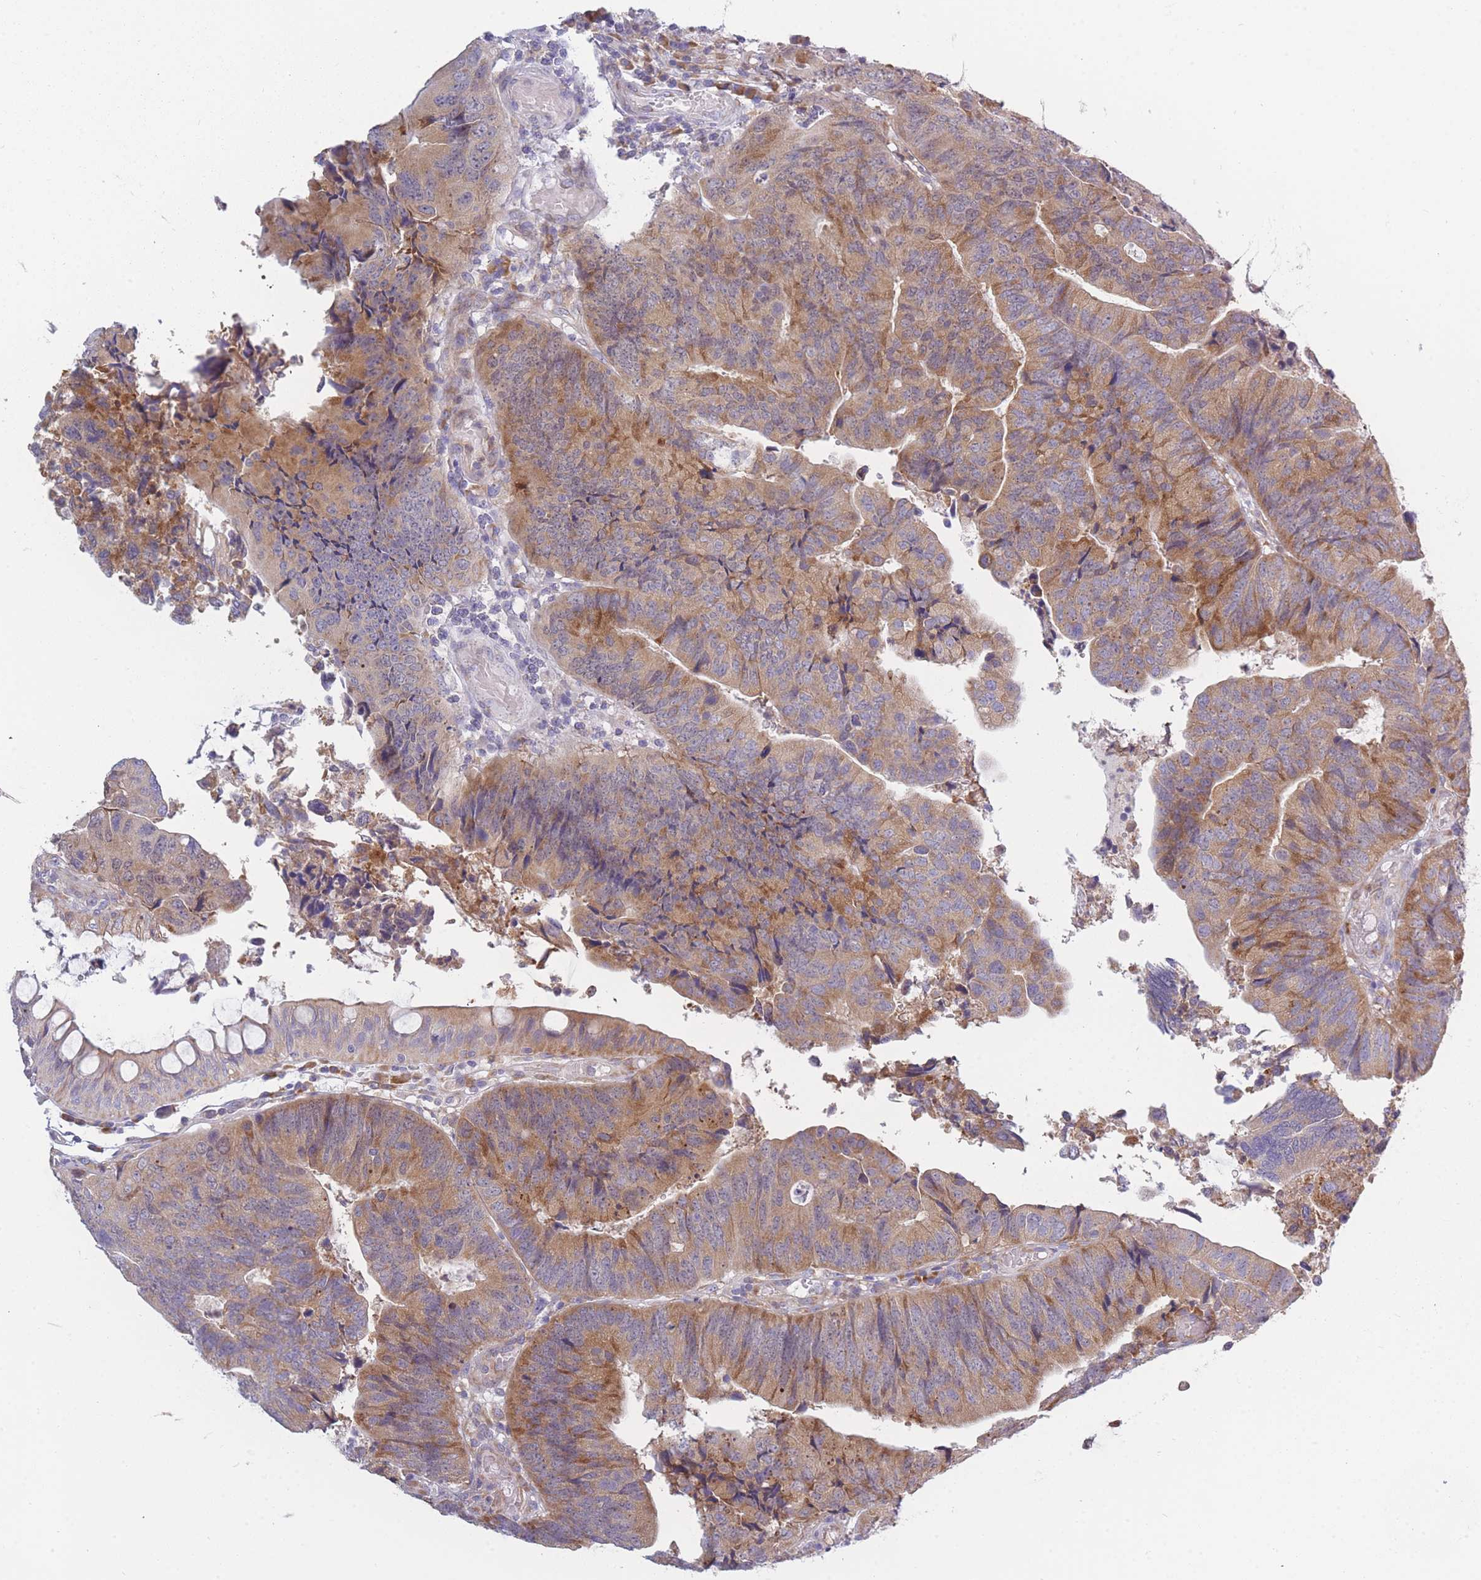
{"staining": {"intensity": "moderate", "quantity": ">75%", "location": "cytoplasmic/membranous"}, "tissue": "colorectal cancer", "cell_type": "Tumor cells", "image_type": "cancer", "snomed": [{"axis": "morphology", "description": "Adenocarcinoma, NOS"}, {"axis": "topography", "description": "Colon"}], "caption": "A brown stain highlights moderate cytoplasmic/membranous positivity of a protein in colorectal adenocarcinoma tumor cells.", "gene": "NDUFAF6", "patient": {"sex": "female", "age": 67}}